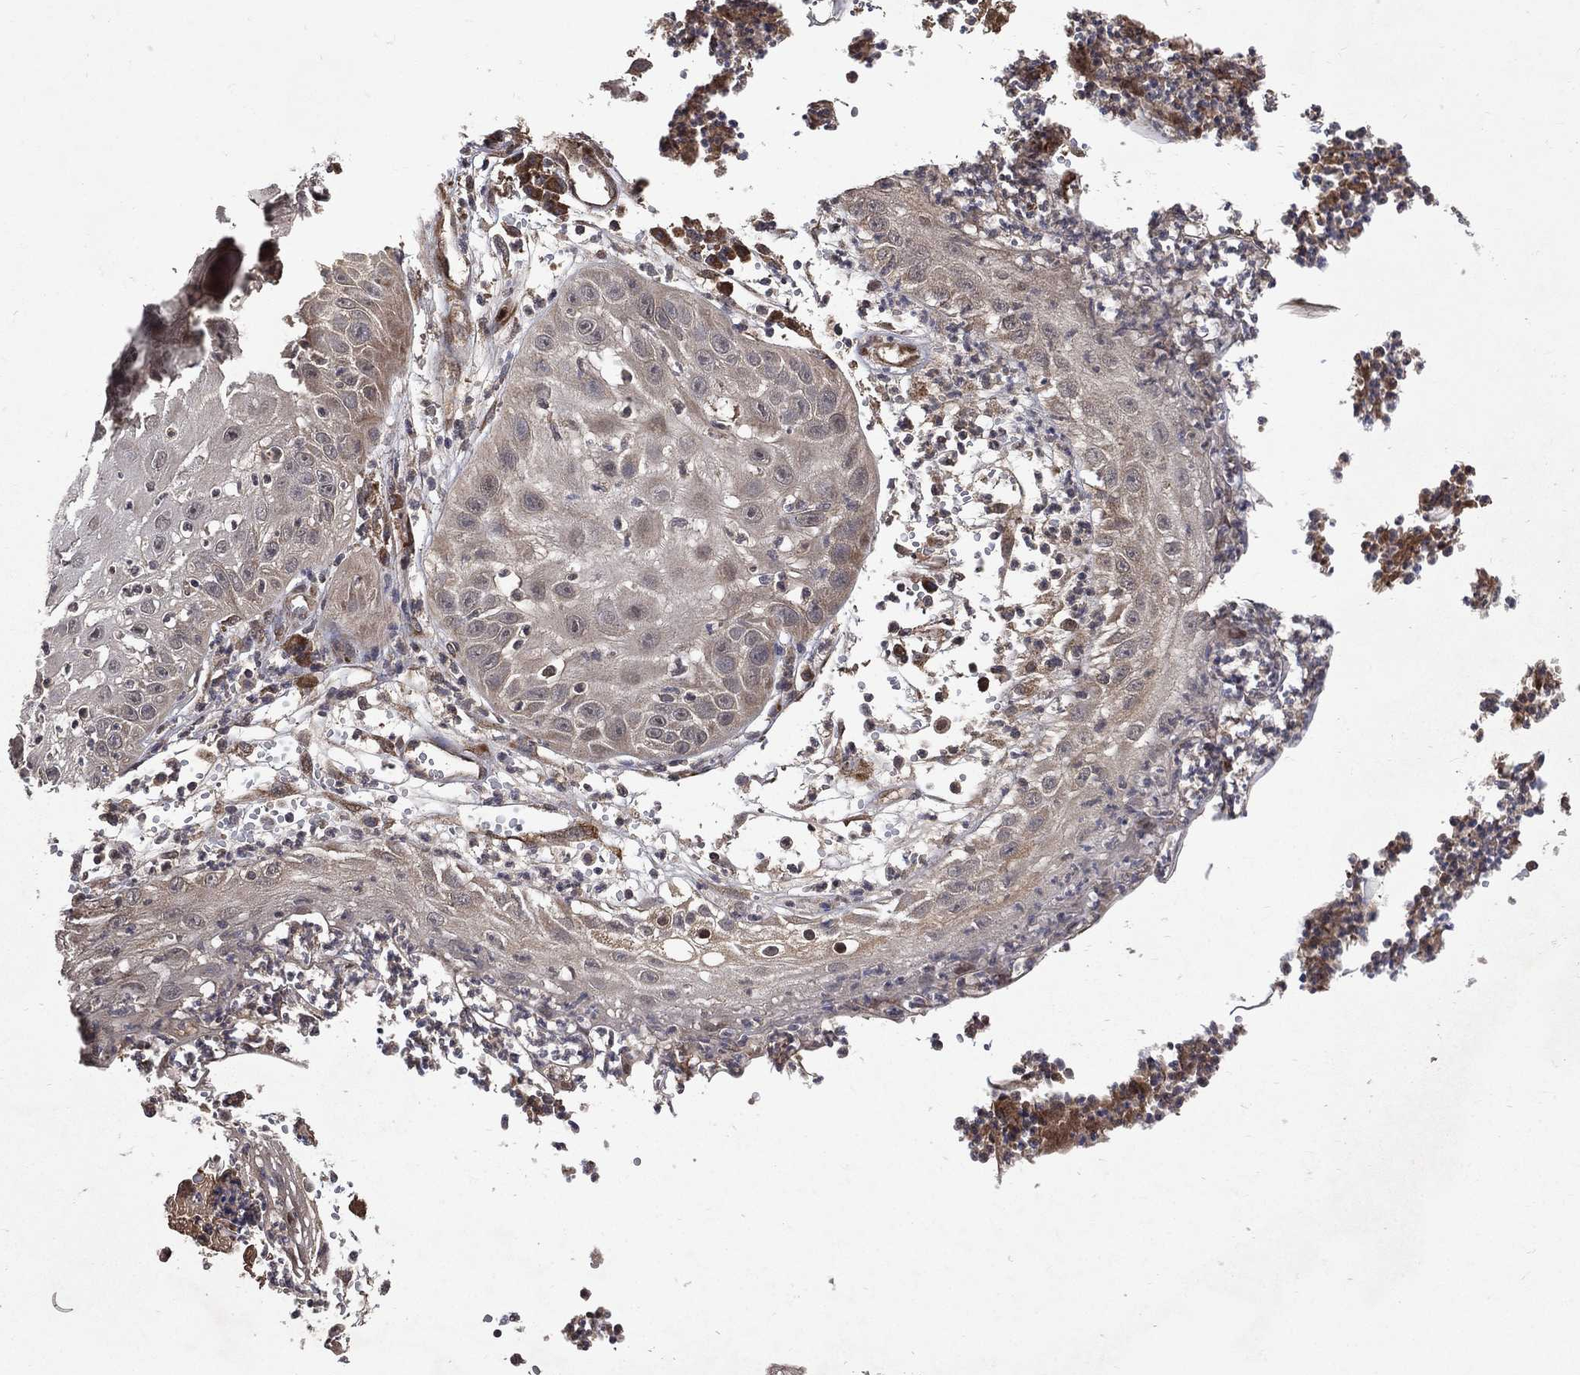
{"staining": {"intensity": "strong", "quantity": "<25%", "location": "cytoplasmic/membranous"}, "tissue": "skin cancer", "cell_type": "Tumor cells", "image_type": "cancer", "snomed": [{"axis": "morphology", "description": "Normal tissue, NOS"}, {"axis": "morphology", "description": "Squamous cell carcinoma, NOS"}, {"axis": "topography", "description": "Skin"}], "caption": "This image displays skin squamous cell carcinoma stained with immunohistochemistry (IHC) to label a protein in brown. The cytoplasmic/membranous of tumor cells show strong positivity for the protein. Nuclei are counter-stained blue.", "gene": "RAB11FIP4", "patient": {"sex": "male", "age": 79}}